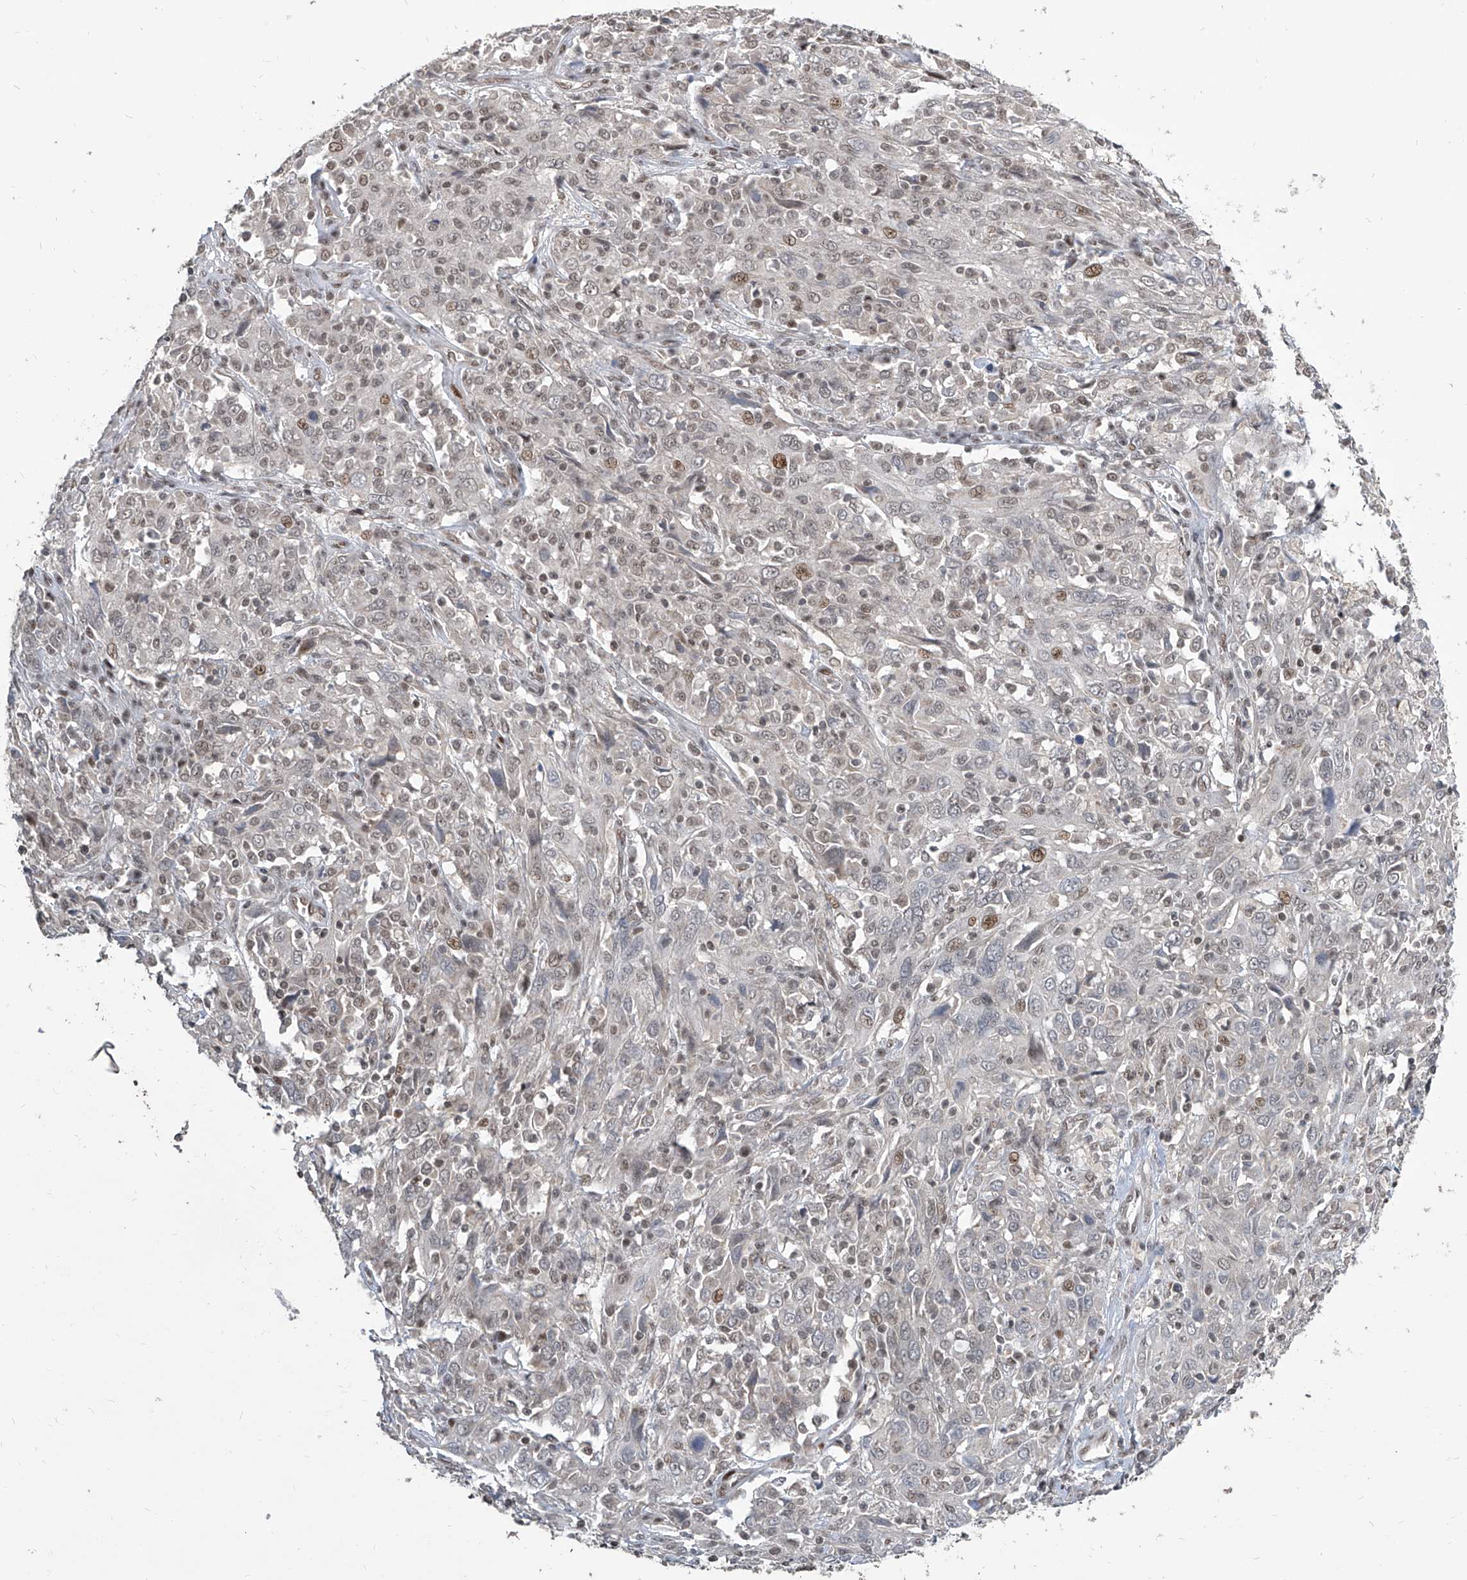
{"staining": {"intensity": "weak", "quantity": "25%-75%", "location": "nuclear"}, "tissue": "cervical cancer", "cell_type": "Tumor cells", "image_type": "cancer", "snomed": [{"axis": "morphology", "description": "Squamous cell carcinoma, NOS"}, {"axis": "topography", "description": "Cervix"}], "caption": "Cervical cancer (squamous cell carcinoma) tissue demonstrates weak nuclear staining in about 25%-75% of tumor cells", "gene": "IRF2", "patient": {"sex": "female", "age": 46}}